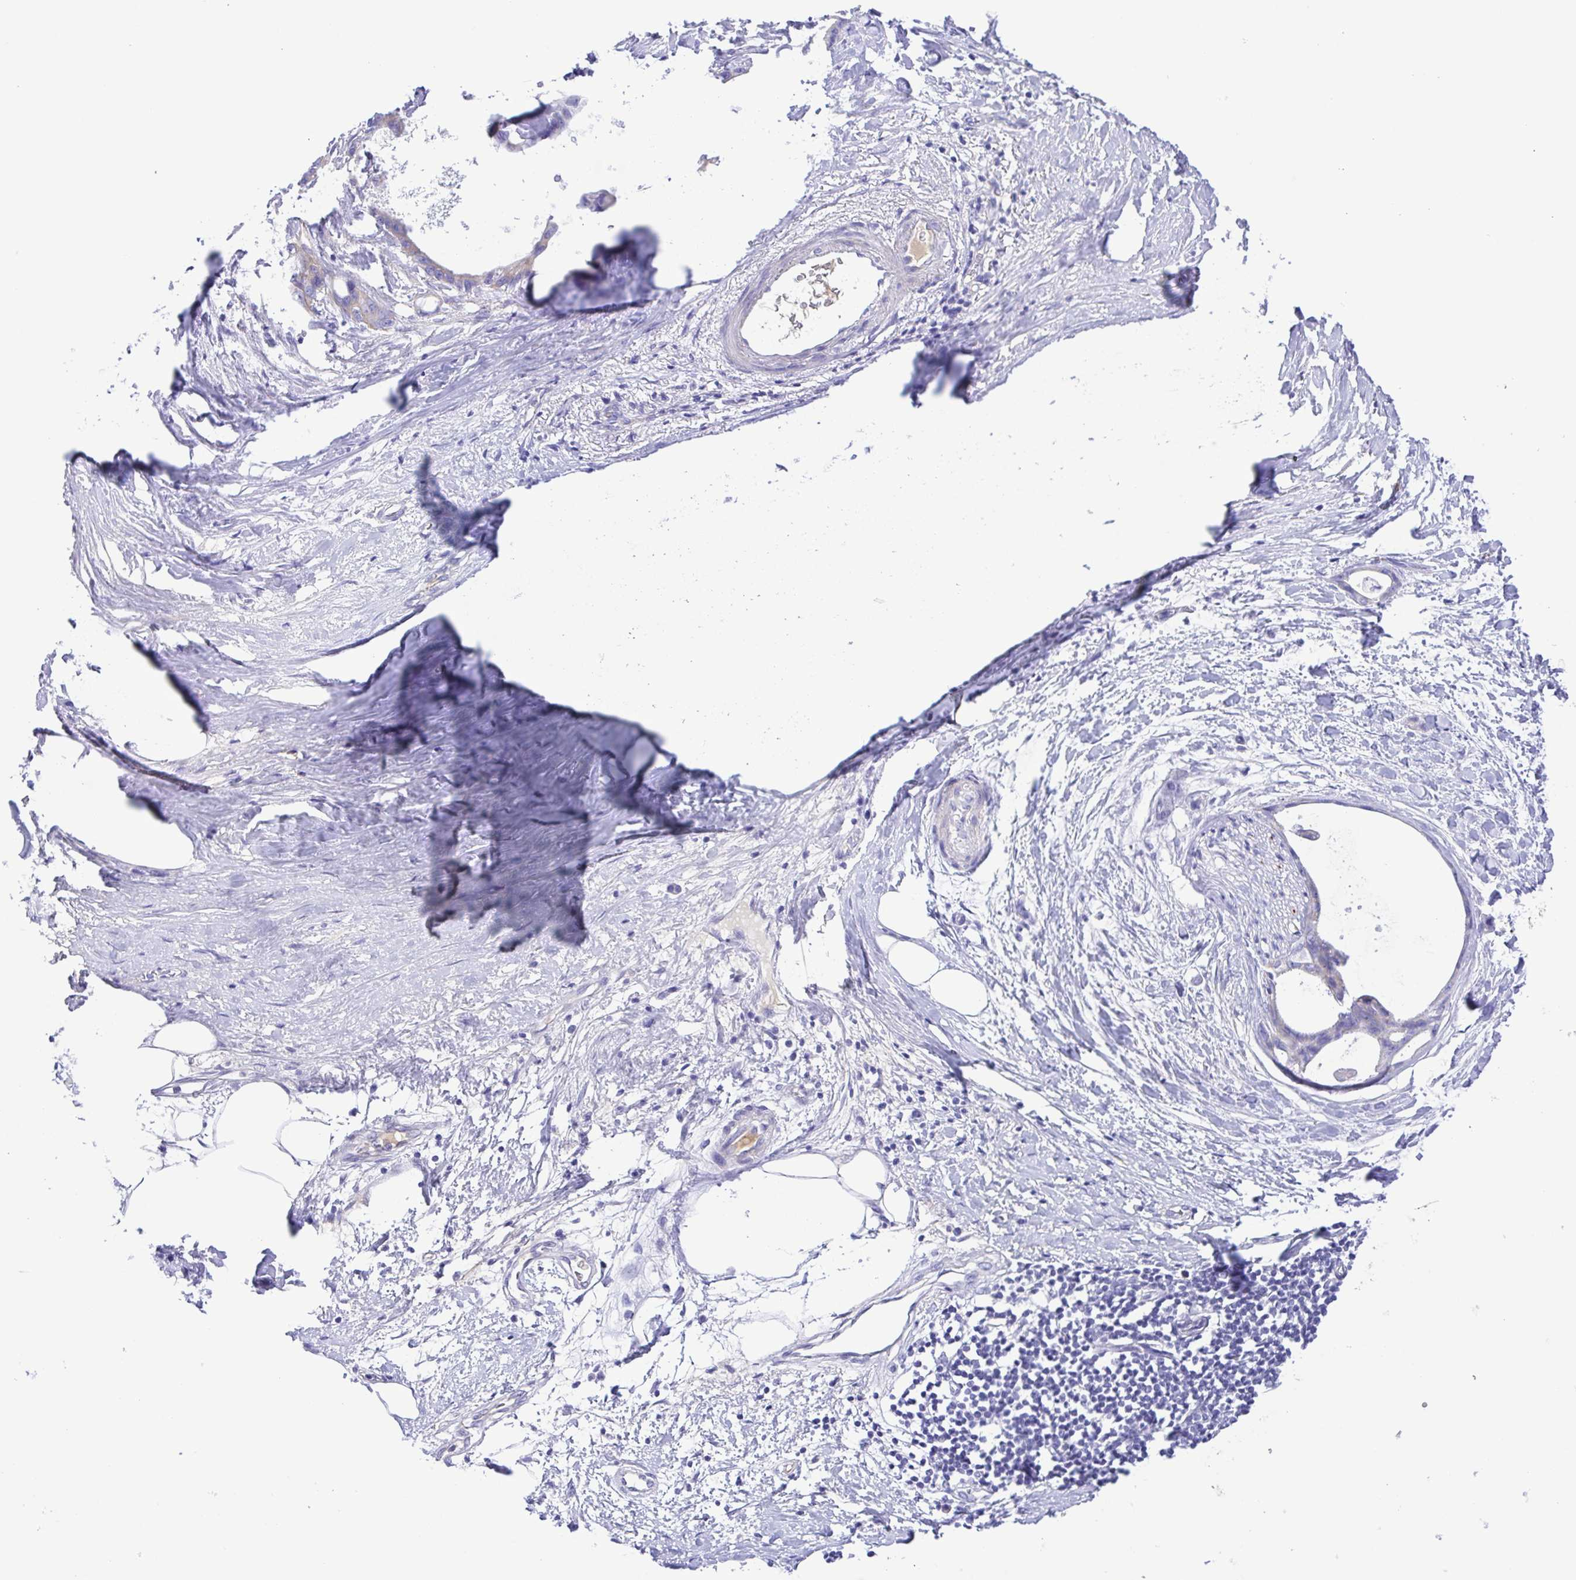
{"staining": {"intensity": "negative", "quantity": "none", "location": "none"}, "tissue": "stomach cancer", "cell_type": "Tumor cells", "image_type": "cancer", "snomed": [{"axis": "morphology", "description": "Adenocarcinoma, NOS"}, {"axis": "topography", "description": "Stomach, upper"}], "caption": "The immunohistochemistry photomicrograph has no significant expression in tumor cells of stomach cancer tissue.", "gene": "GABBR2", "patient": {"sex": "male", "age": 62}}